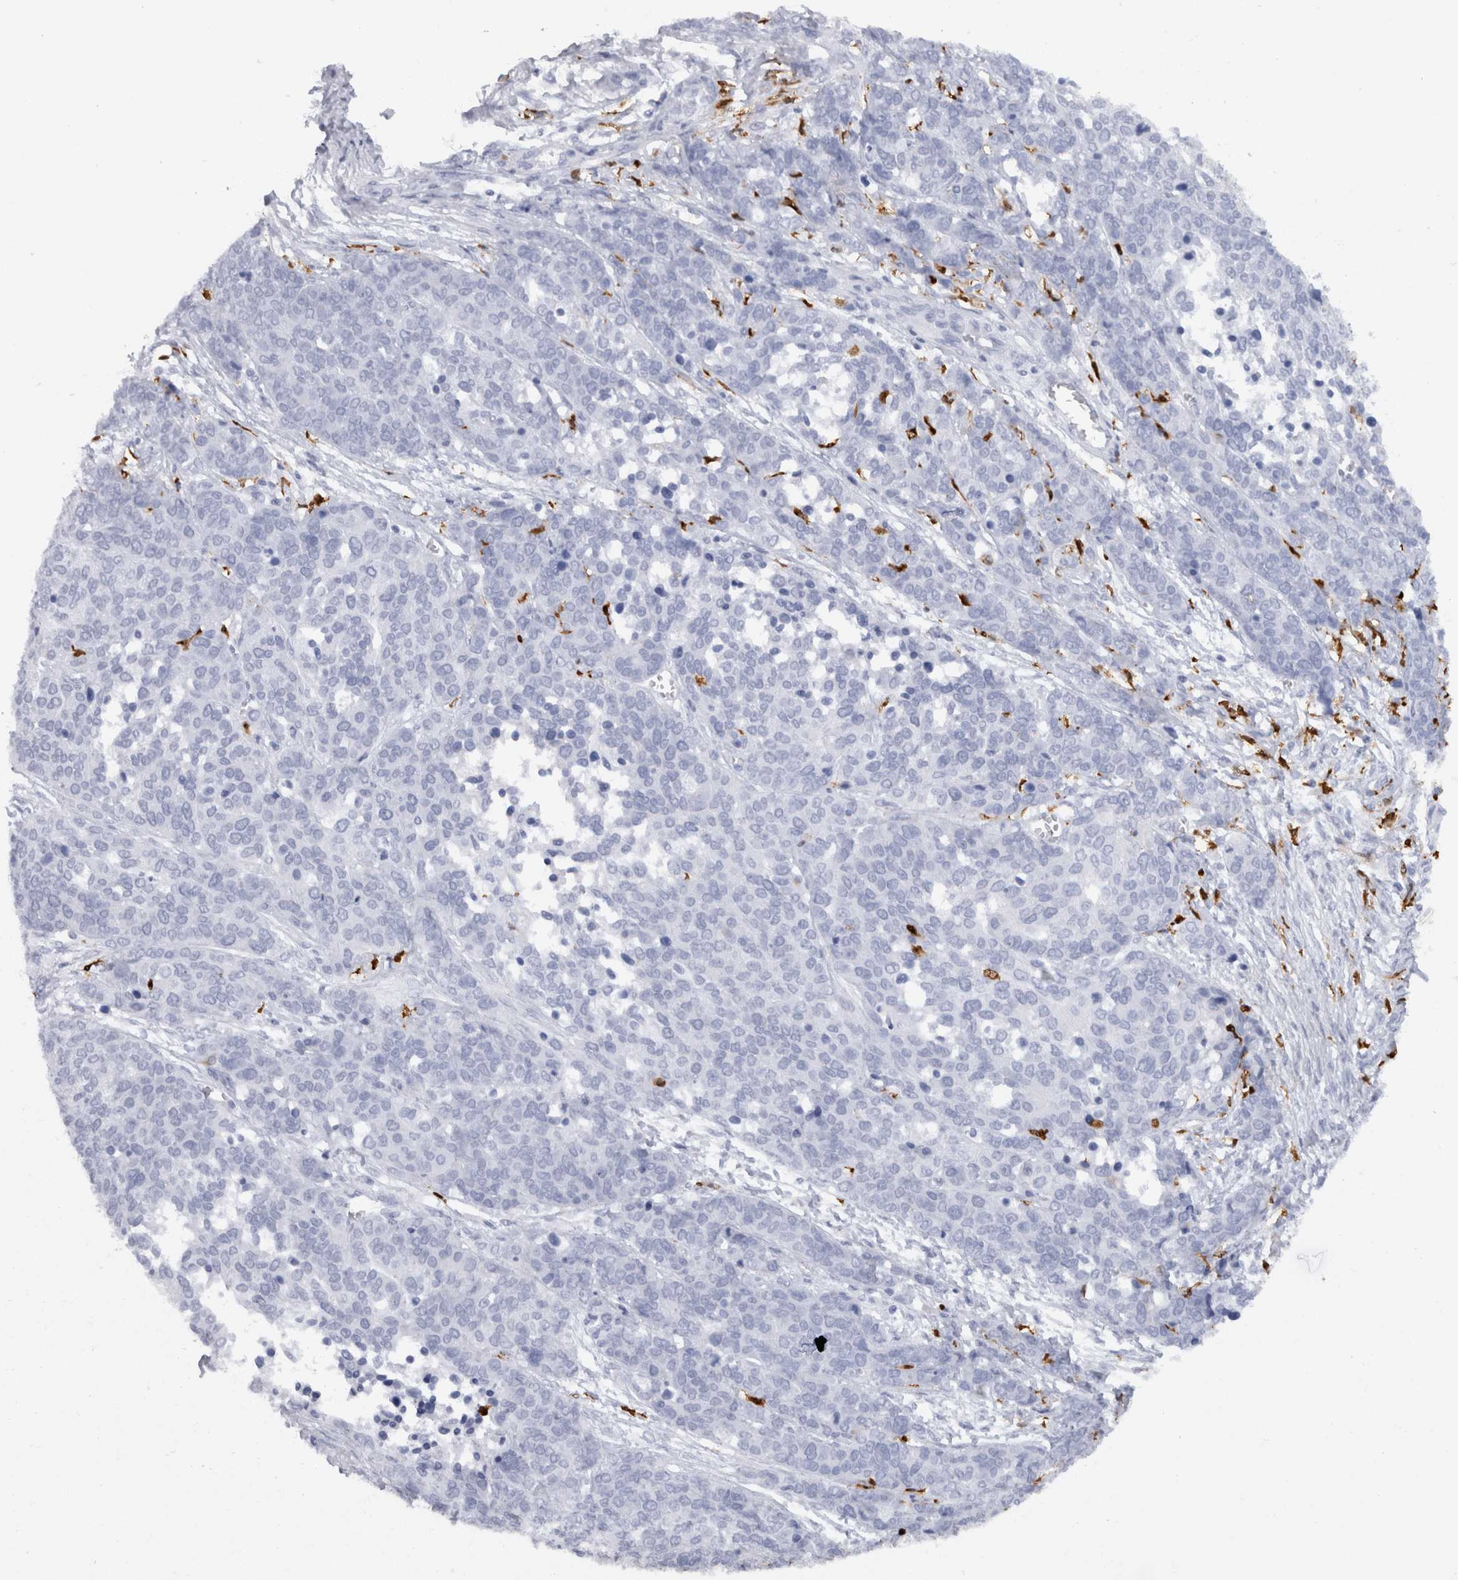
{"staining": {"intensity": "negative", "quantity": "none", "location": "none"}, "tissue": "ovarian cancer", "cell_type": "Tumor cells", "image_type": "cancer", "snomed": [{"axis": "morphology", "description": "Cystadenocarcinoma, serous, NOS"}, {"axis": "topography", "description": "Ovary"}], "caption": "Ovarian cancer stained for a protein using immunohistochemistry (IHC) shows no positivity tumor cells.", "gene": "S100A8", "patient": {"sex": "female", "age": 44}}